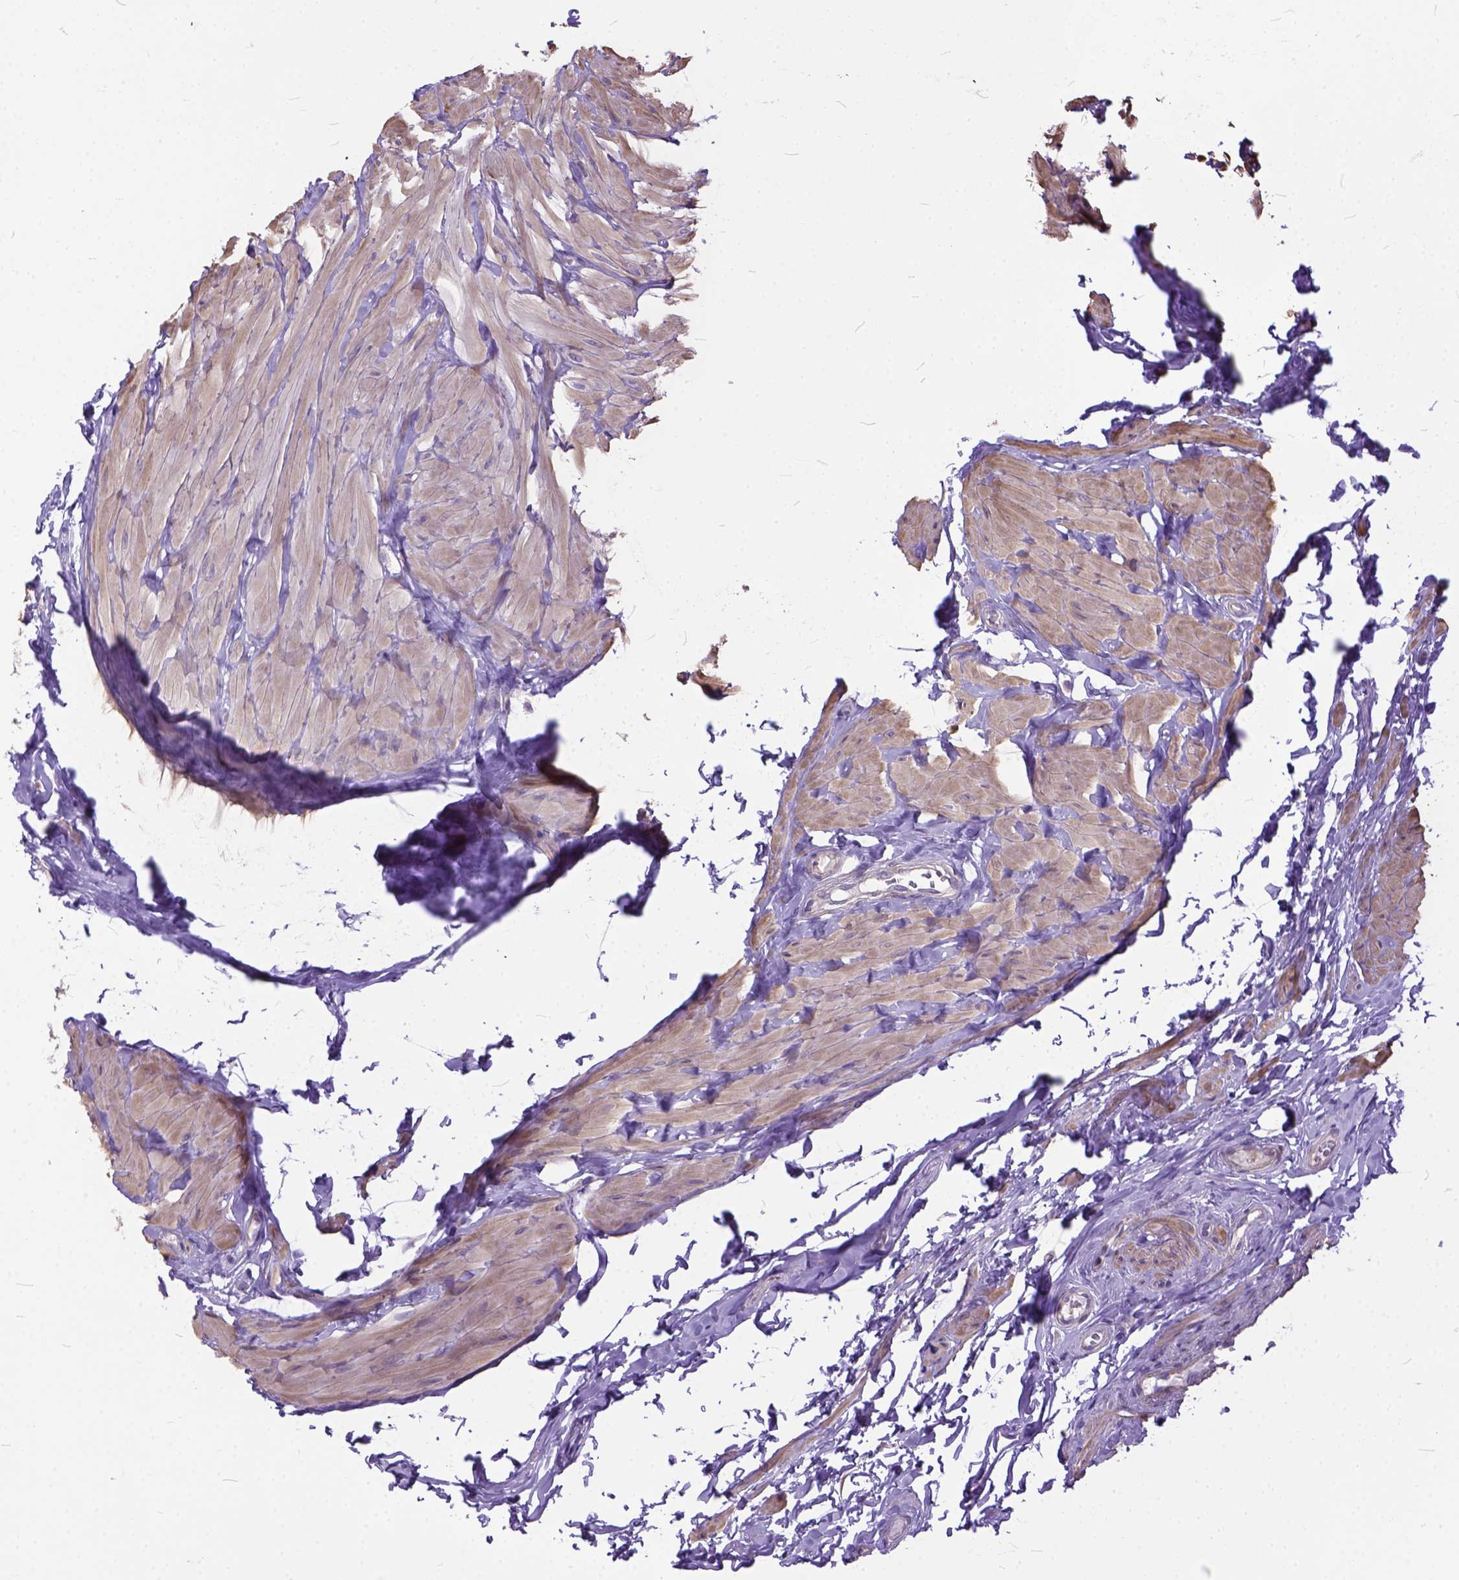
{"staining": {"intensity": "weak", "quantity": "25%-75%", "location": "cytoplasmic/membranous"}, "tissue": "epididymis", "cell_type": "Glandular cells", "image_type": "normal", "snomed": [{"axis": "morphology", "description": "Normal tissue, NOS"}, {"axis": "topography", "description": "Epididymis, spermatic cord, NOS"}, {"axis": "topography", "description": "Epididymis"}, {"axis": "topography", "description": "Peripheral nerve tissue"}], "caption": "Immunohistochemical staining of benign human epididymis demonstrates low levels of weak cytoplasmic/membranous expression in approximately 25%-75% of glandular cells. The protein is shown in brown color, while the nuclei are stained blue.", "gene": "BANF2", "patient": {"sex": "male", "age": 29}}